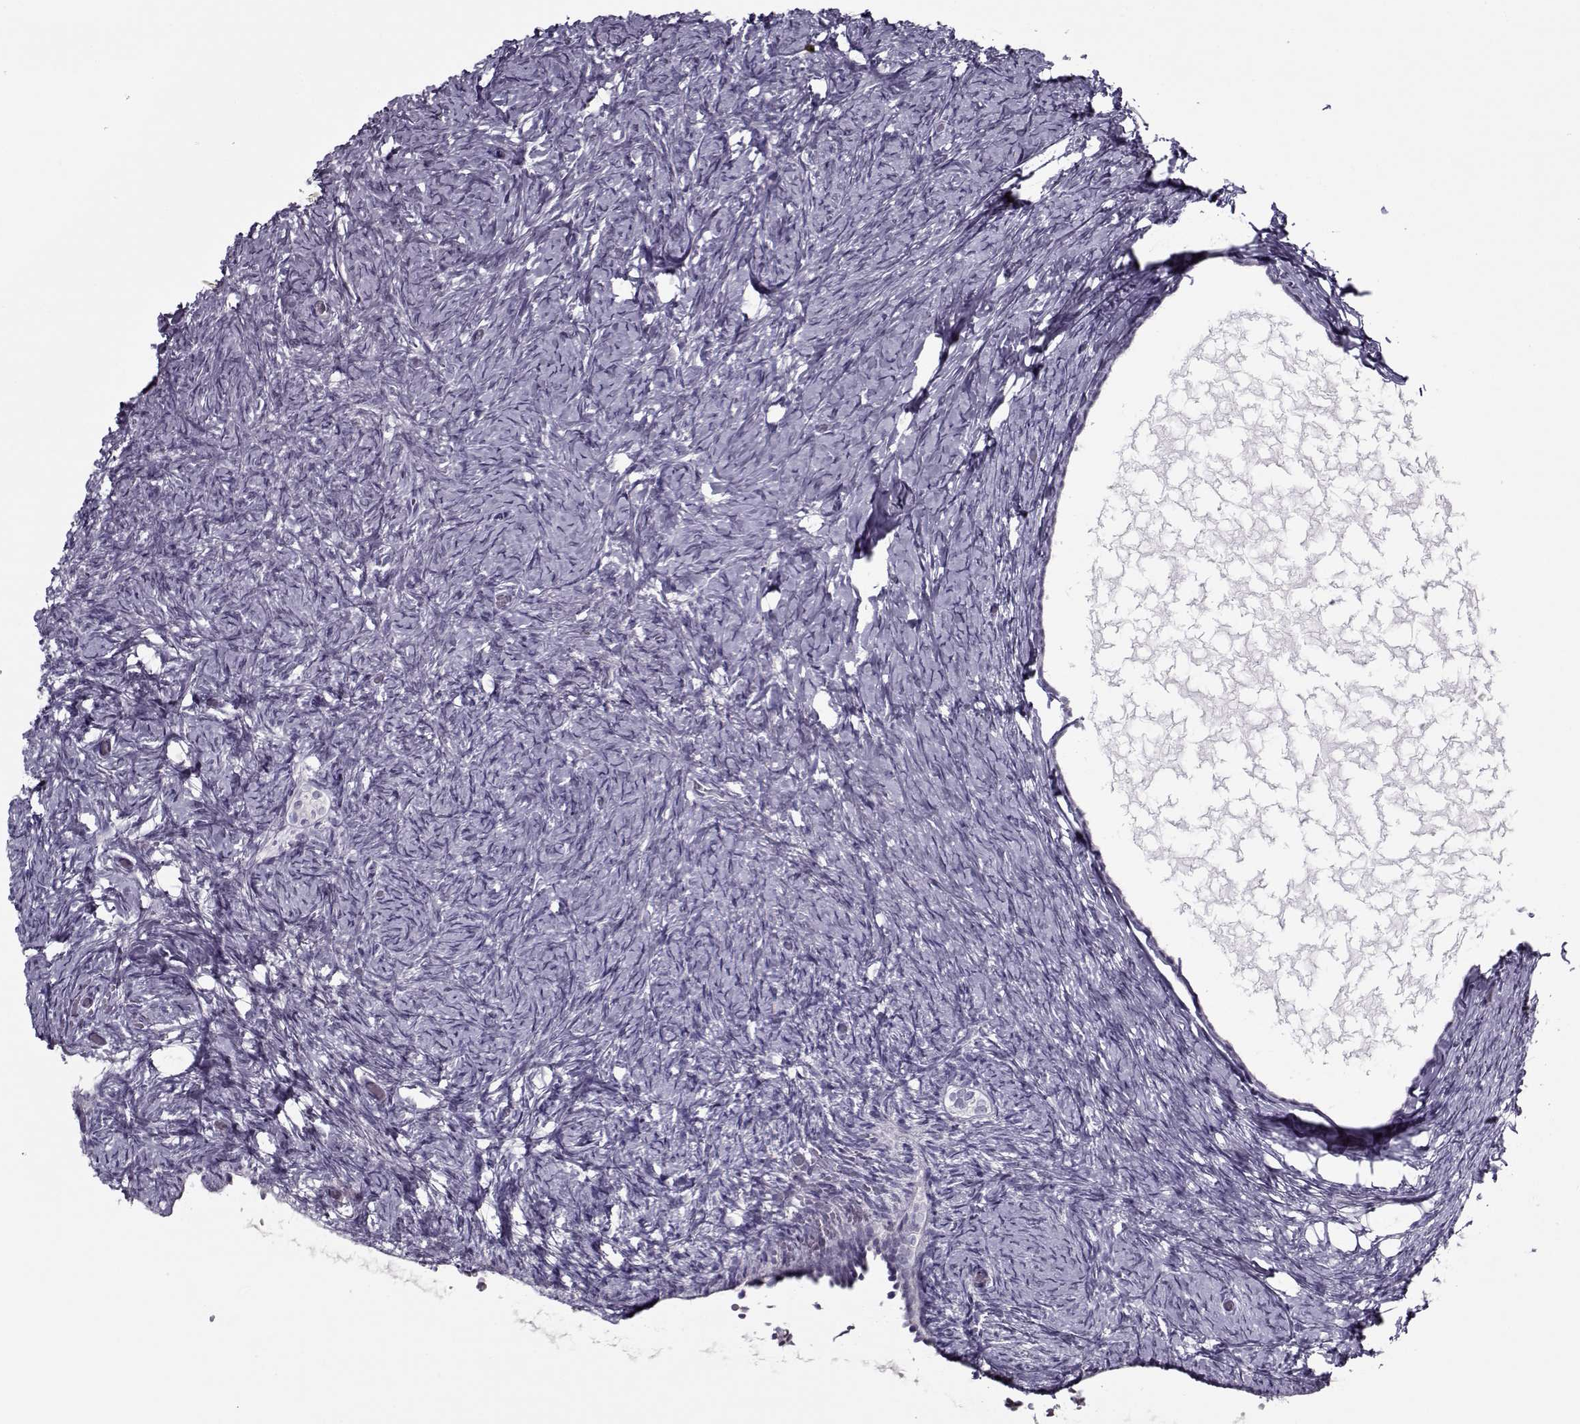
{"staining": {"intensity": "negative", "quantity": "none", "location": "none"}, "tissue": "ovary", "cell_type": "Ovarian stroma cells", "image_type": "normal", "snomed": [{"axis": "morphology", "description": "Normal tissue, NOS"}, {"axis": "topography", "description": "Ovary"}], "caption": "IHC photomicrograph of unremarkable ovary stained for a protein (brown), which shows no staining in ovarian stroma cells. (Brightfield microscopy of DAB (3,3'-diaminobenzidine) immunohistochemistry (IHC) at high magnification).", "gene": "CIBAR1", "patient": {"sex": "female", "age": 39}}